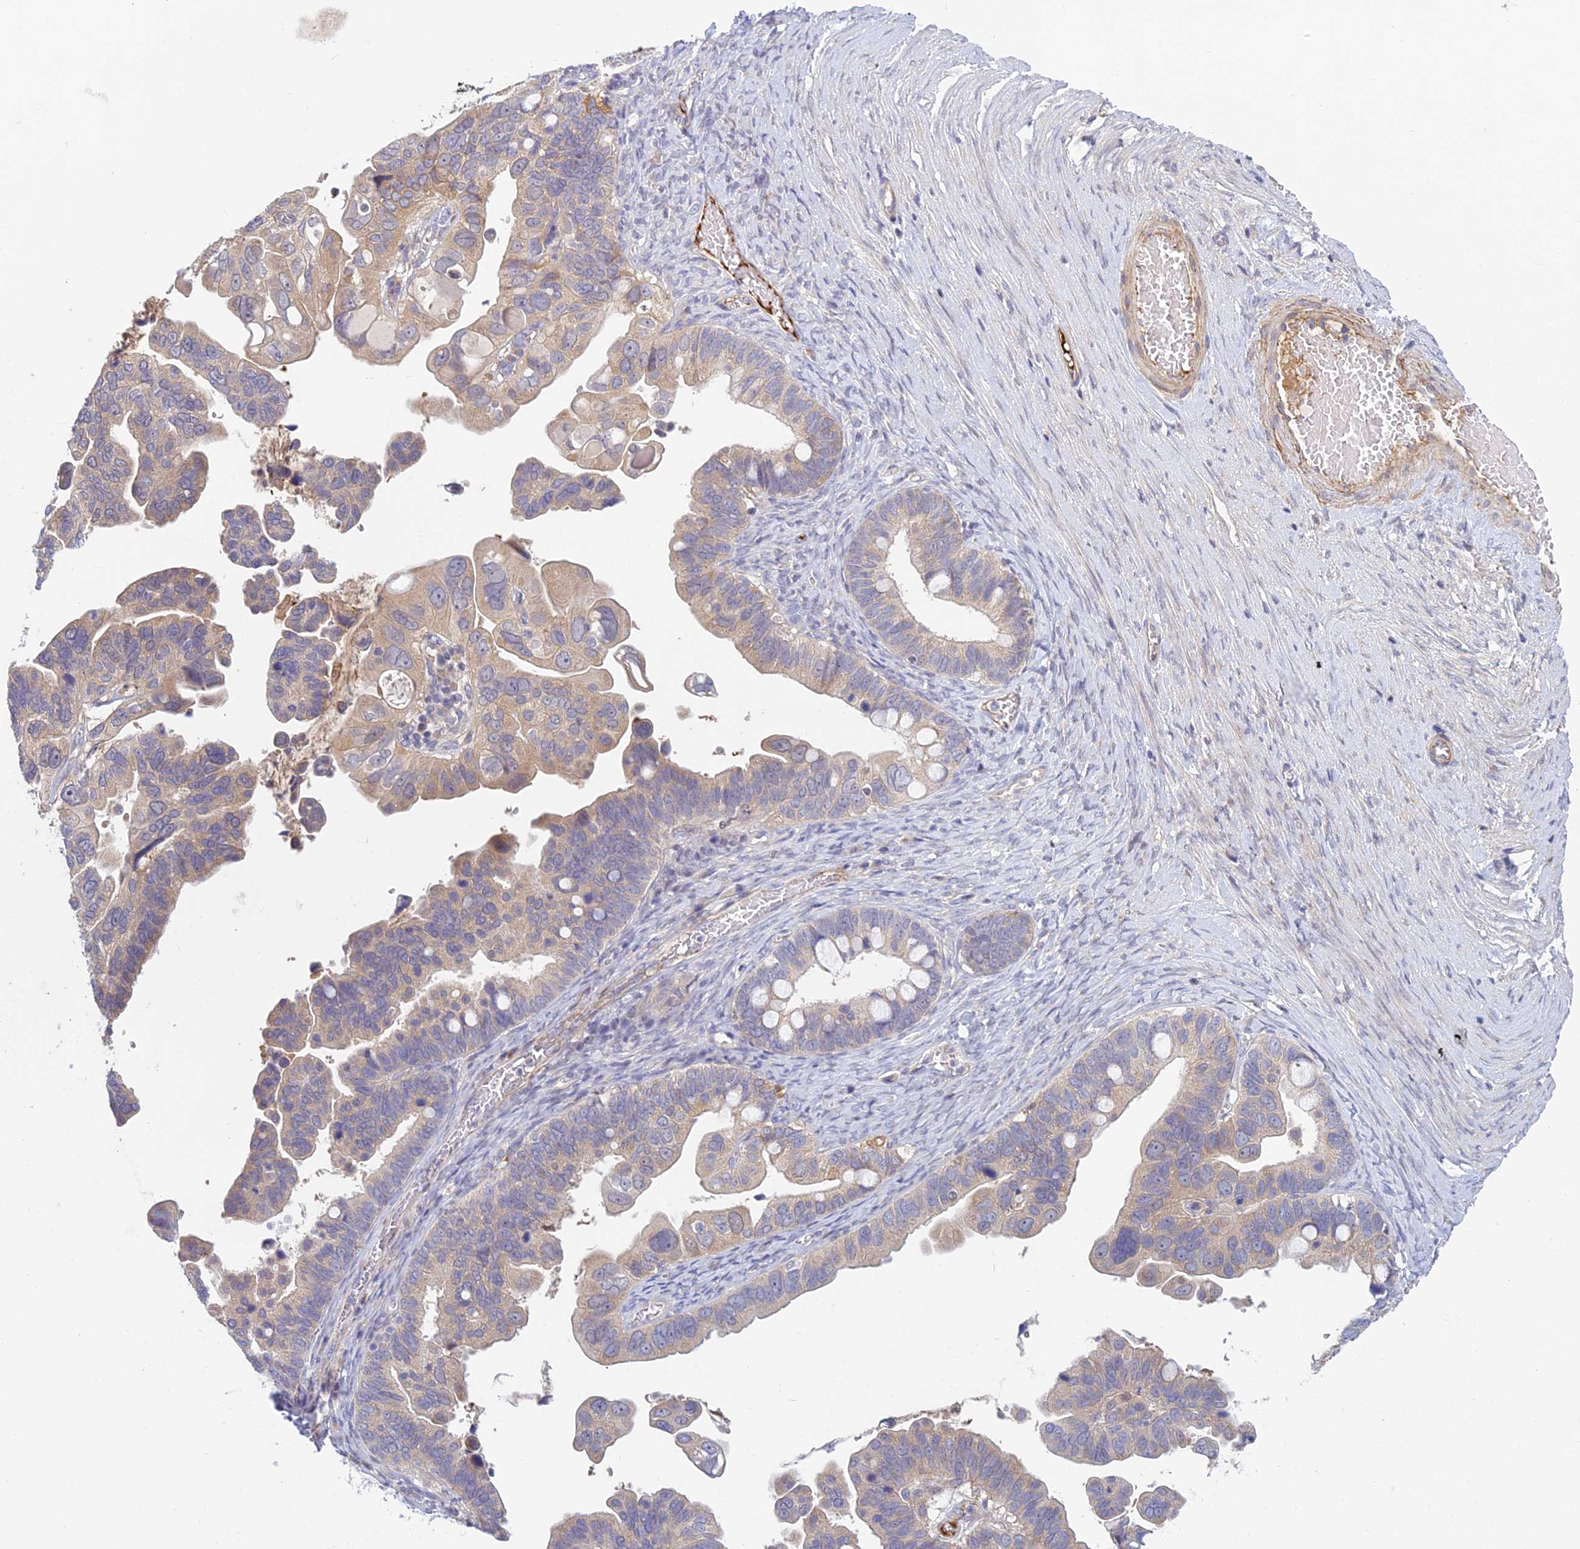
{"staining": {"intensity": "weak", "quantity": "25%-75%", "location": "cytoplasmic/membranous"}, "tissue": "ovarian cancer", "cell_type": "Tumor cells", "image_type": "cancer", "snomed": [{"axis": "morphology", "description": "Cystadenocarcinoma, serous, NOS"}, {"axis": "topography", "description": "Ovary"}], "caption": "An immunohistochemistry image of tumor tissue is shown. Protein staining in brown shows weak cytoplasmic/membranous positivity in serous cystadenocarcinoma (ovarian) within tumor cells. The protein of interest is shown in brown color, while the nuclei are stained blue.", "gene": "DUS2", "patient": {"sex": "female", "age": 56}}